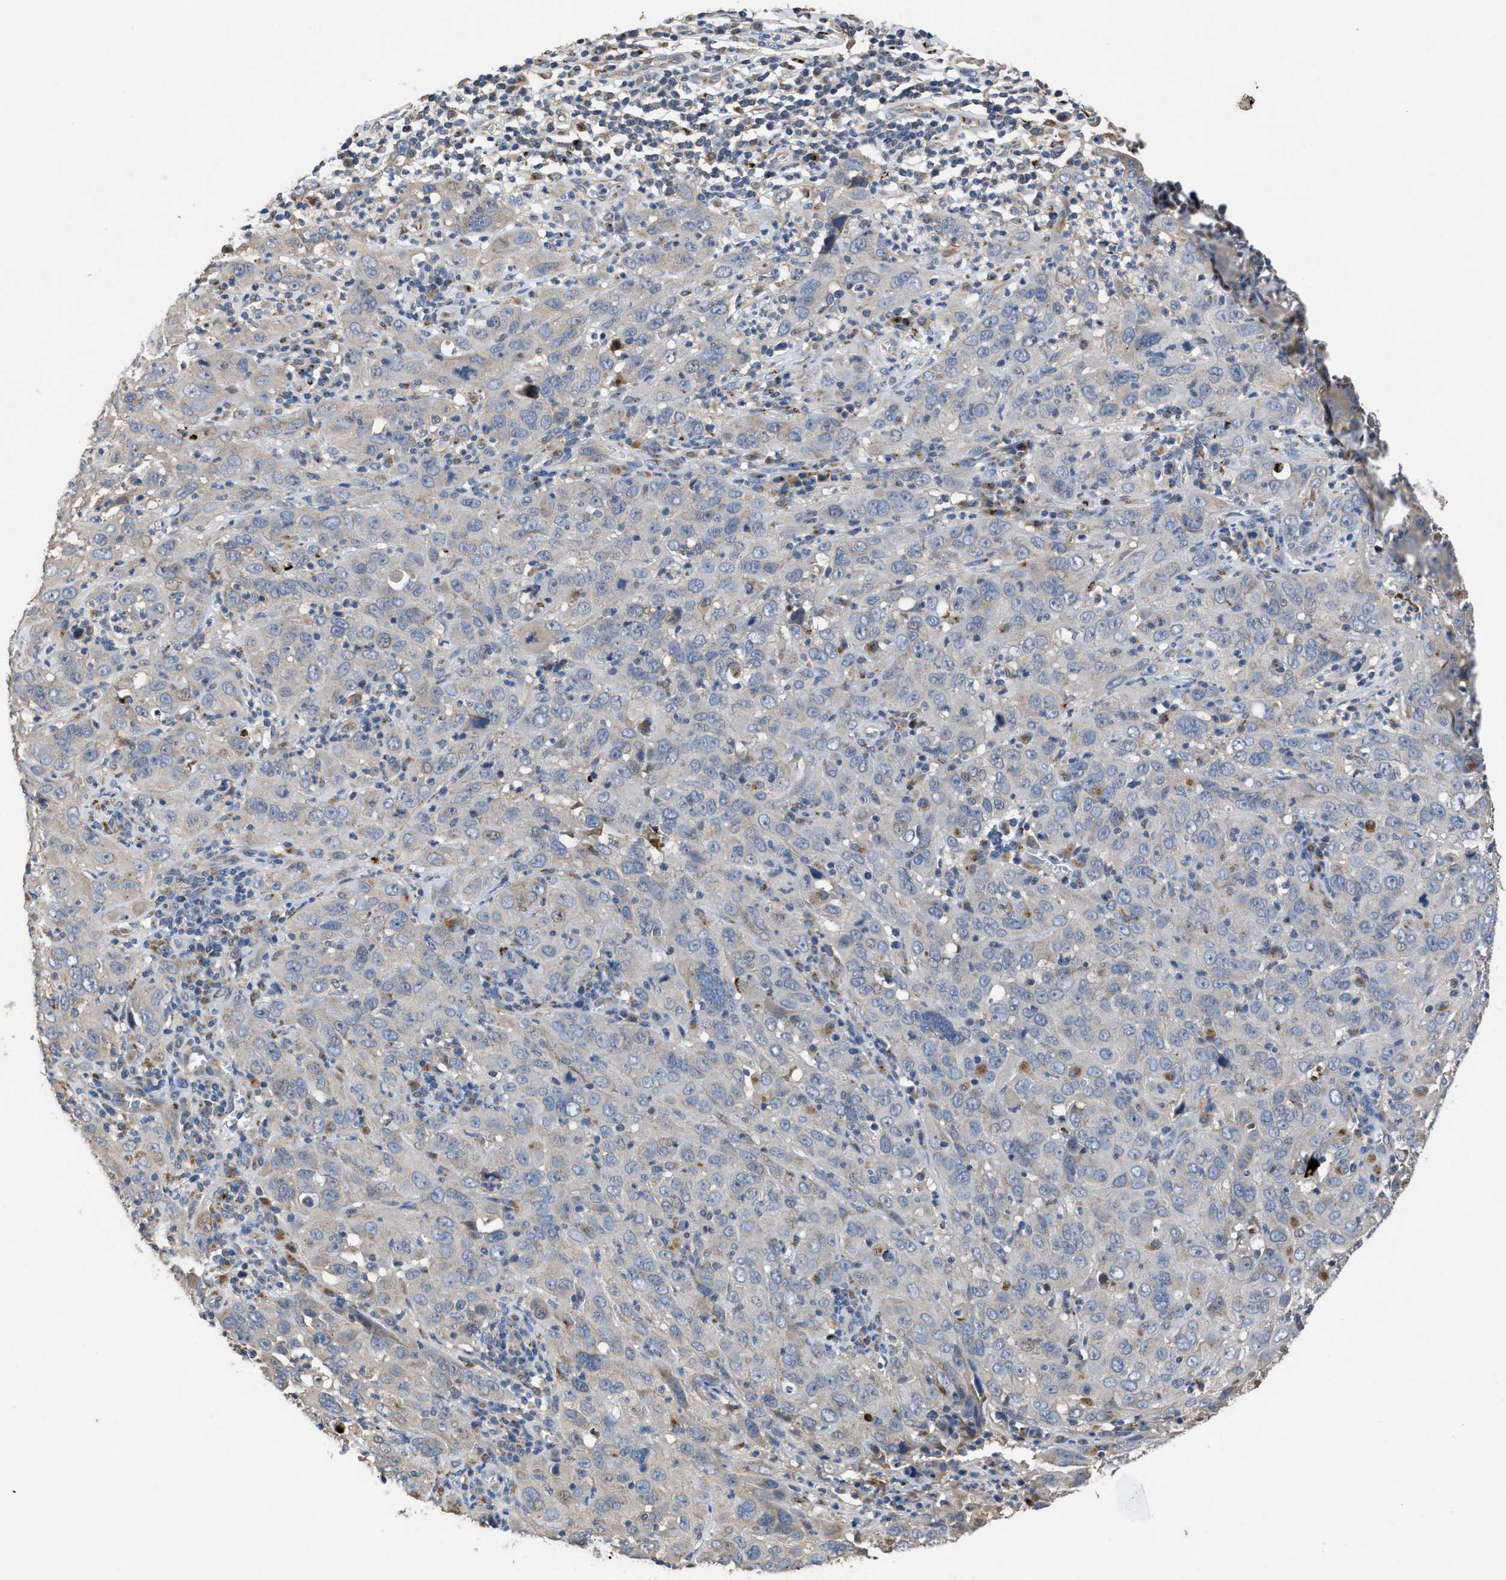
{"staining": {"intensity": "weak", "quantity": "<25%", "location": "cytoplasmic/membranous"}, "tissue": "cervical cancer", "cell_type": "Tumor cells", "image_type": "cancer", "snomed": [{"axis": "morphology", "description": "Squamous cell carcinoma, NOS"}, {"axis": "topography", "description": "Cervix"}], "caption": "IHC photomicrograph of human cervical cancer (squamous cell carcinoma) stained for a protein (brown), which exhibits no positivity in tumor cells. The staining was performed using DAB (3,3'-diaminobenzidine) to visualize the protein expression in brown, while the nuclei were stained in blue with hematoxylin (Magnification: 20x).", "gene": "SIK2", "patient": {"sex": "female", "age": 32}}